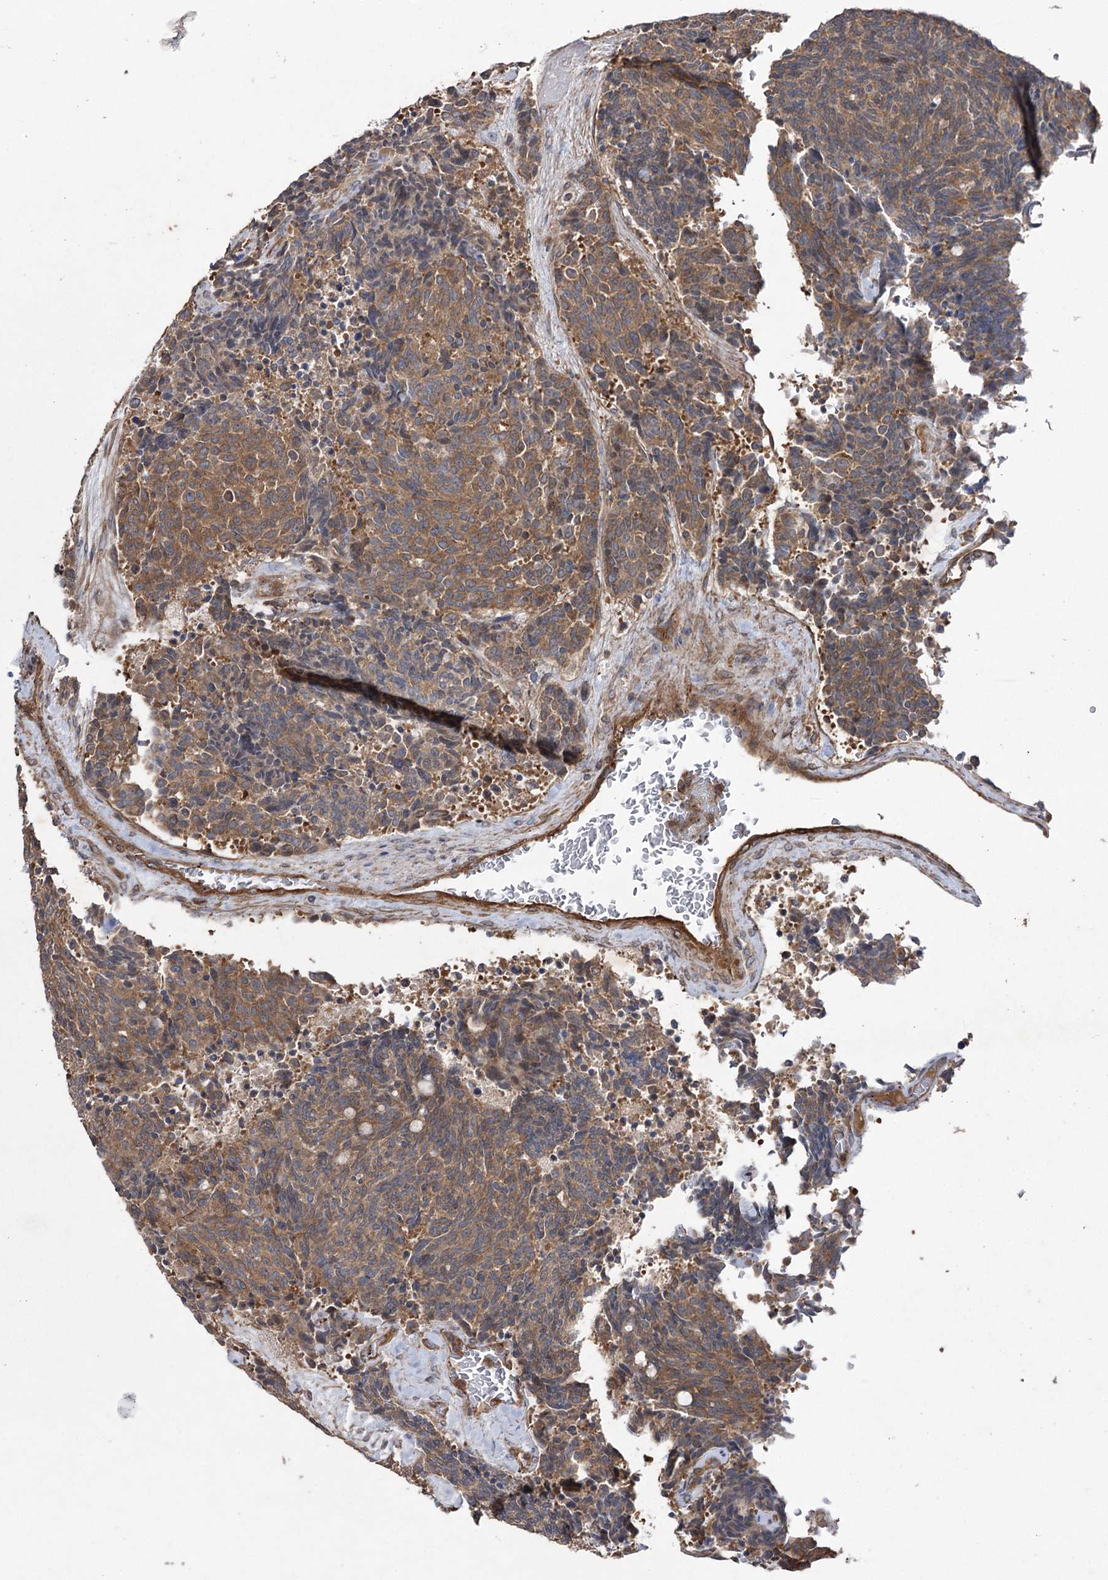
{"staining": {"intensity": "moderate", "quantity": ">75%", "location": "cytoplasmic/membranous"}, "tissue": "carcinoid", "cell_type": "Tumor cells", "image_type": "cancer", "snomed": [{"axis": "morphology", "description": "Carcinoid, malignant, NOS"}, {"axis": "topography", "description": "Pancreas"}], "caption": "The photomicrograph exhibits staining of carcinoid (malignant), revealing moderate cytoplasmic/membranous protein staining (brown color) within tumor cells.", "gene": "LARS2", "patient": {"sex": "female", "age": 54}}